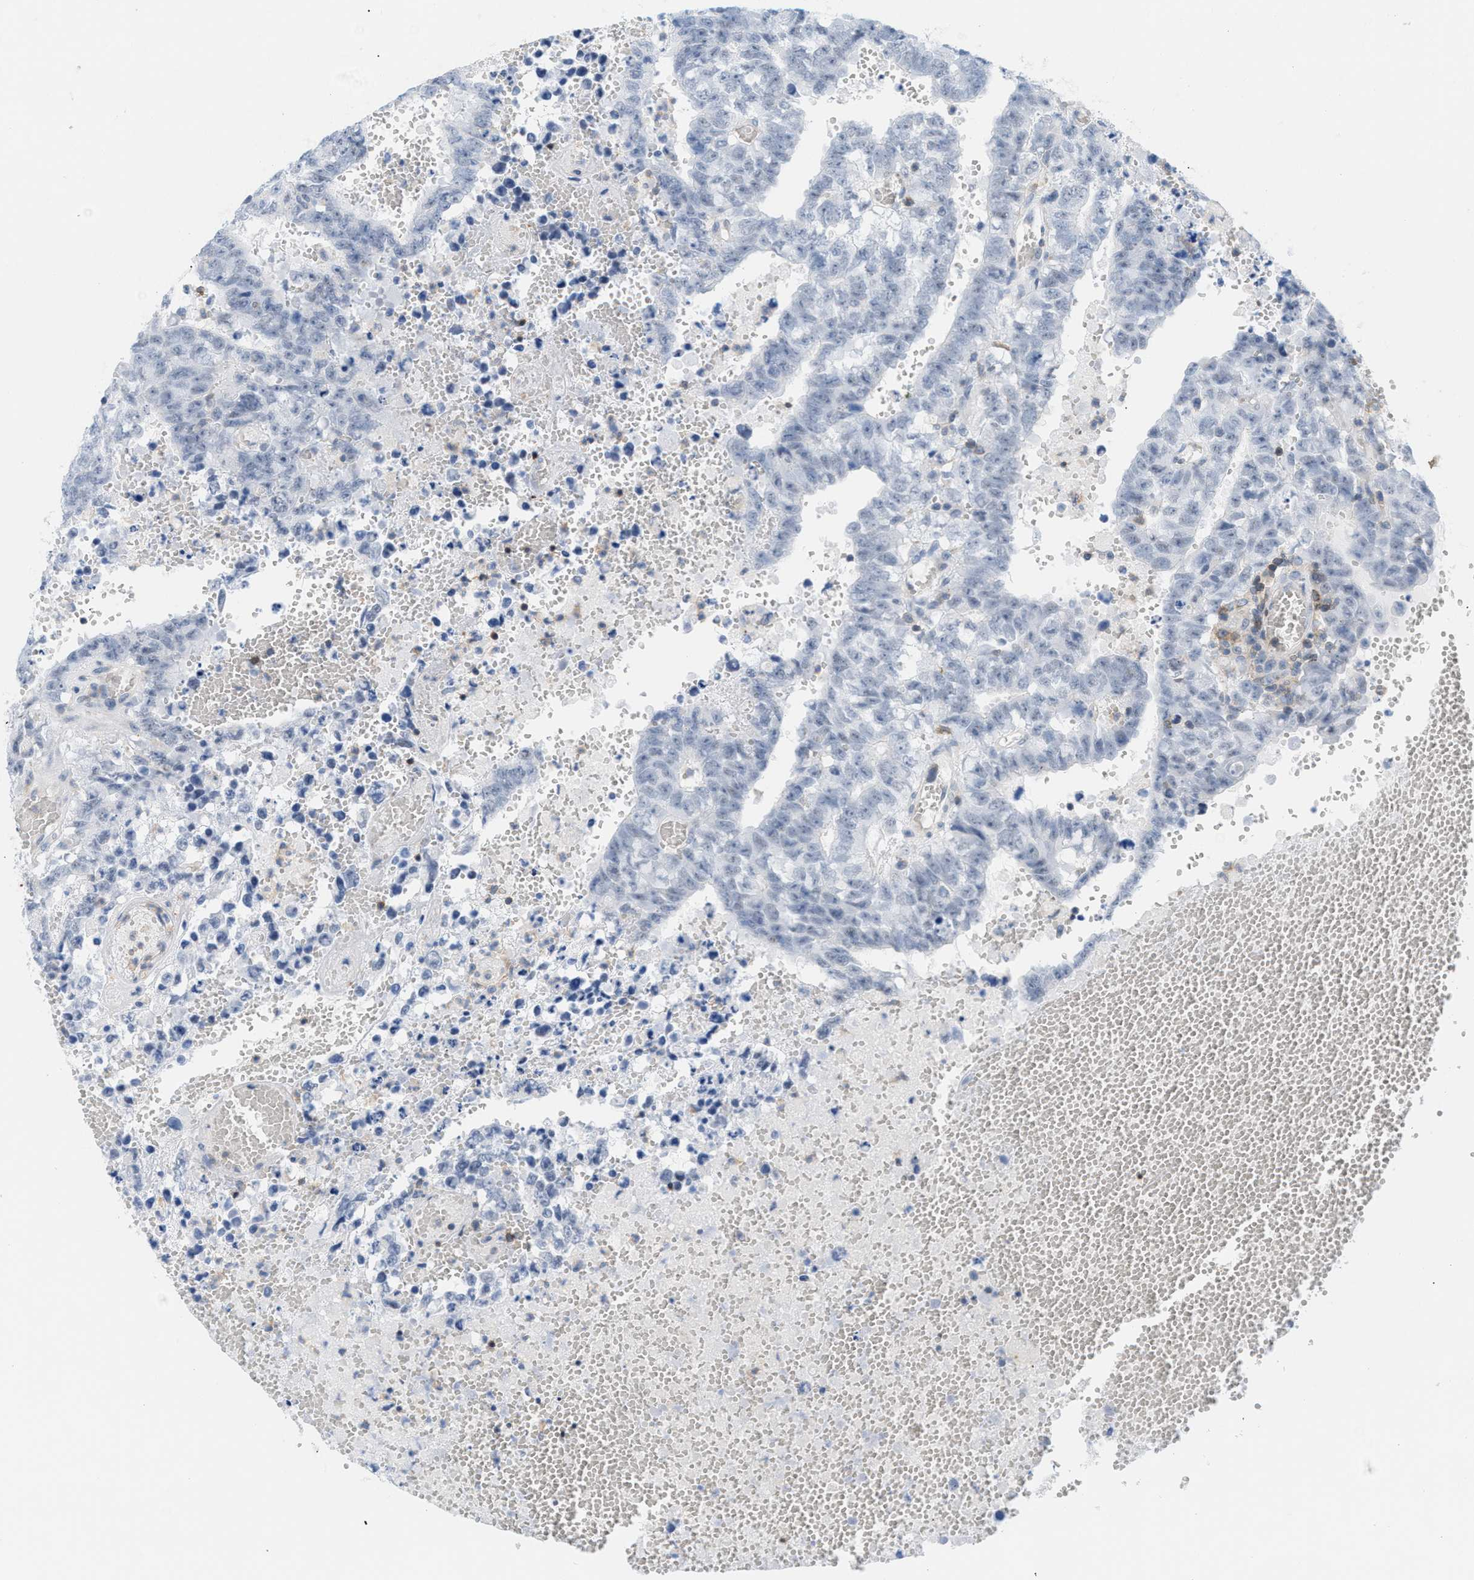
{"staining": {"intensity": "negative", "quantity": "none", "location": "none"}, "tissue": "testis cancer", "cell_type": "Tumor cells", "image_type": "cancer", "snomed": [{"axis": "morphology", "description": "Carcinoma, Embryonal, NOS"}, {"axis": "topography", "description": "Testis"}], "caption": "Immunohistochemistry (IHC) image of human testis embryonal carcinoma stained for a protein (brown), which reveals no staining in tumor cells.", "gene": "IL16", "patient": {"sex": "male", "age": 25}}